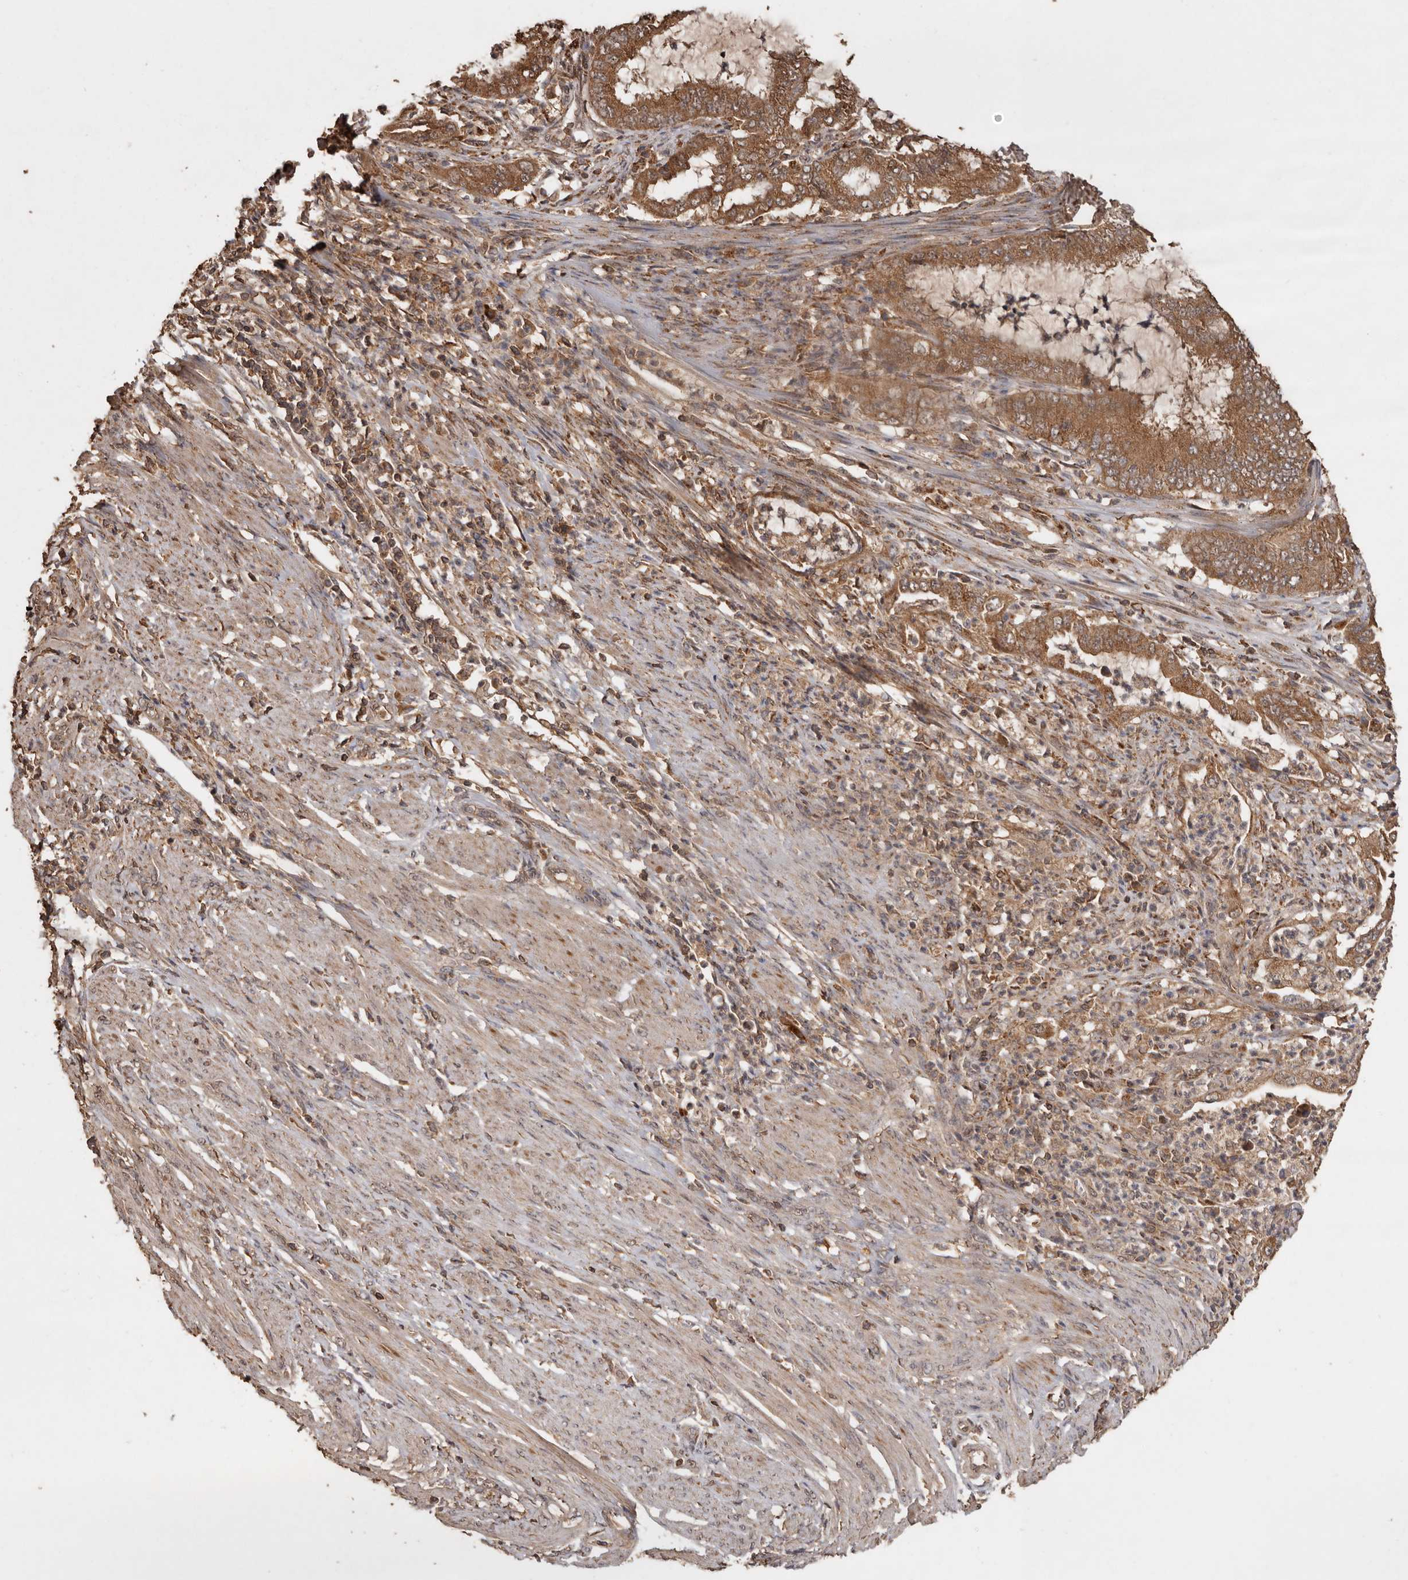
{"staining": {"intensity": "moderate", "quantity": ">75%", "location": "cytoplasmic/membranous"}, "tissue": "endometrial cancer", "cell_type": "Tumor cells", "image_type": "cancer", "snomed": [{"axis": "morphology", "description": "Adenocarcinoma, NOS"}, {"axis": "topography", "description": "Endometrium"}], "caption": "Endometrial cancer (adenocarcinoma) tissue reveals moderate cytoplasmic/membranous positivity in approximately >75% of tumor cells", "gene": "RWDD1", "patient": {"sex": "female", "age": 51}}